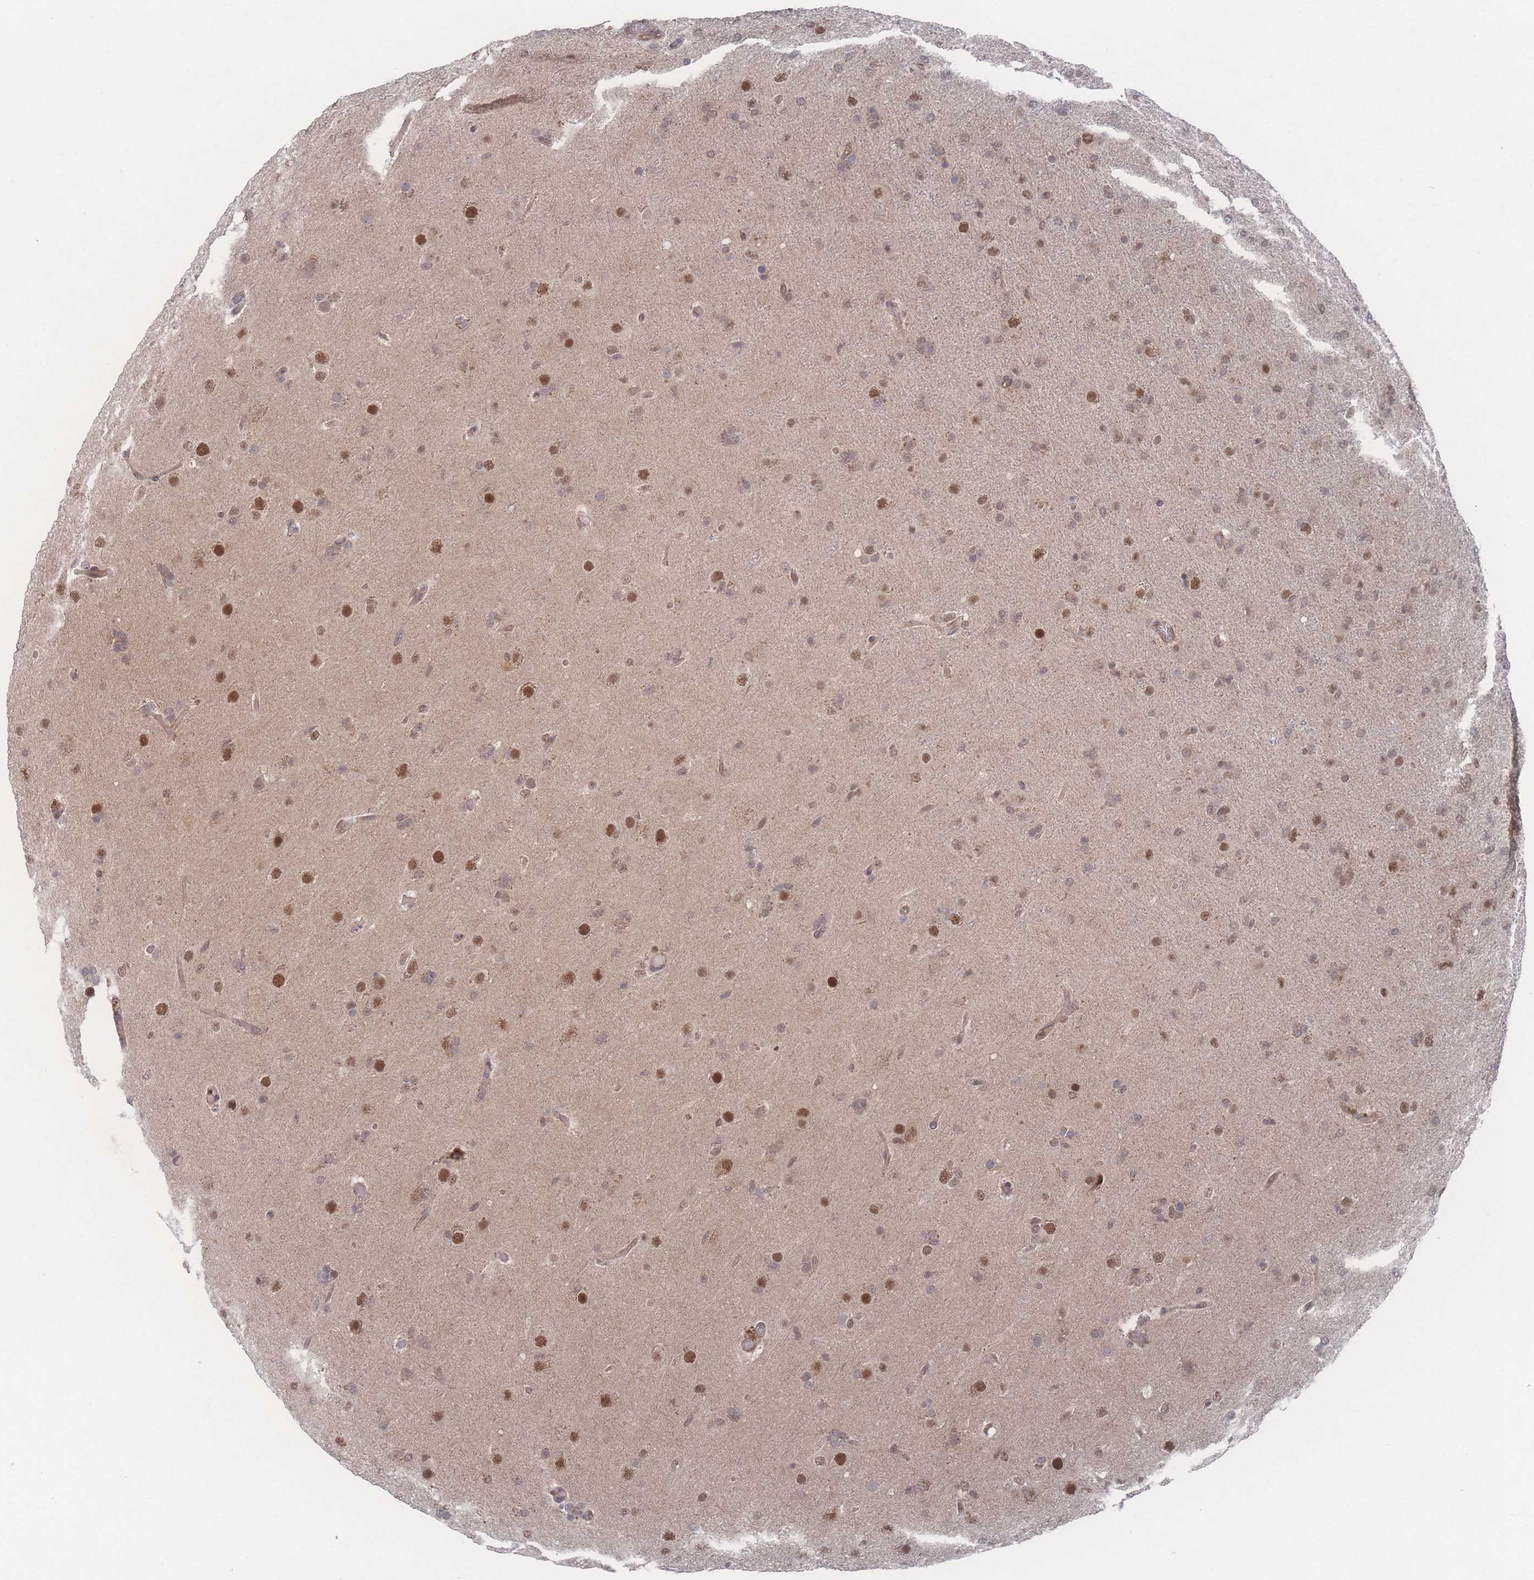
{"staining": {"intensity": "moderate", "quantity": "25%-75%", "location": "nuclear"}, "tissue": "glioma", "cell_type": "Tumor cells", "image_type": "cancer", "snomed": [{"axis": "morphology", "description": "Glioma, malignant, Low grade"}, {"axis": "topography", "description": "Brain"}], "caption": "This is a photomicrograph of immunohistochemistry staining of glioma, which shows moderate staining in the nuclear of tumor cells.", "gene": "PSMA1", "patient": {"sex": "male", "age": 65}}